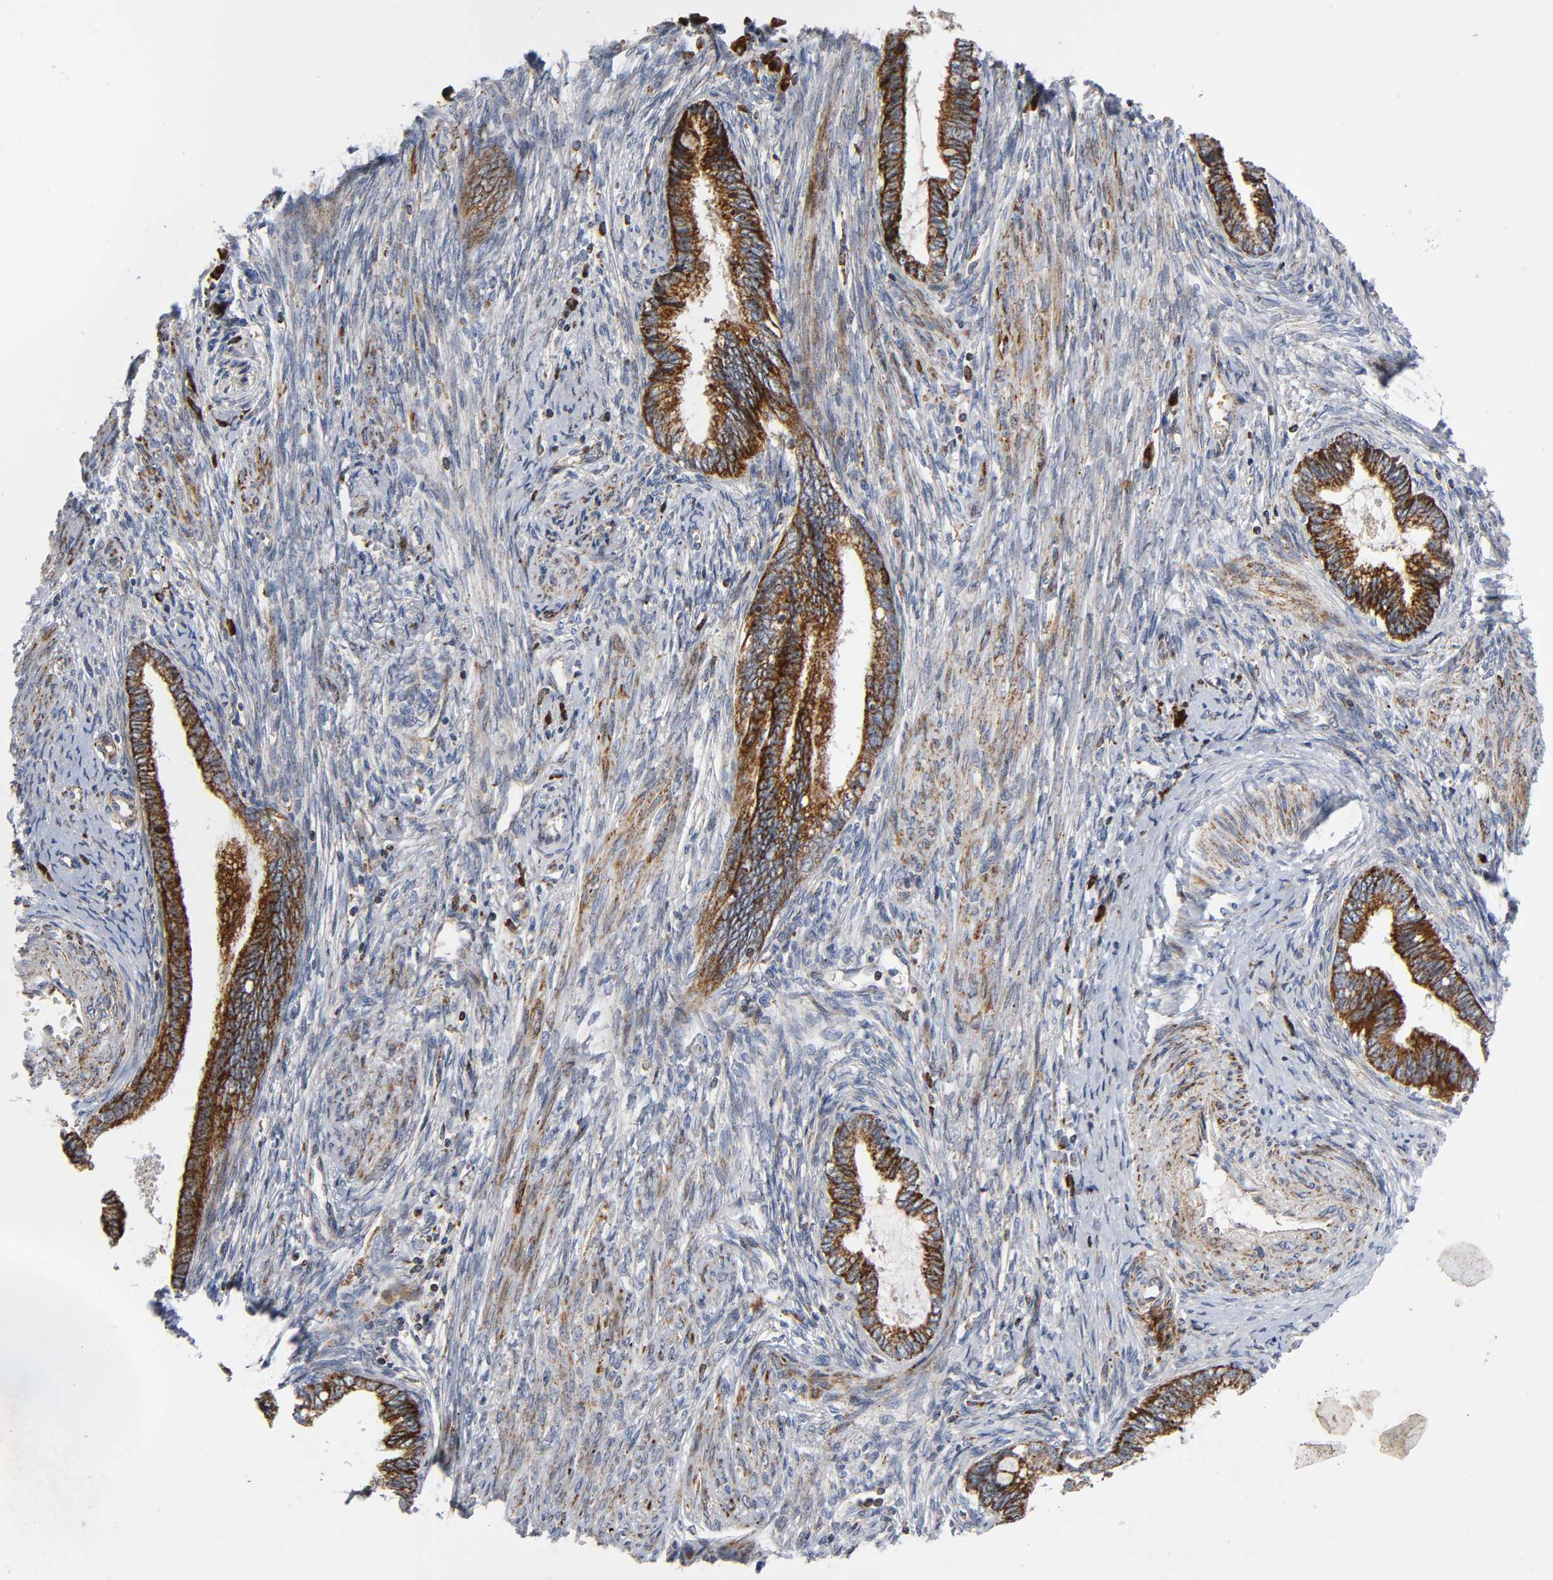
{"staining": {"intensity": "strong", "quantity": ">75%", "location": "cytoplasmic/membranous"}, "tissue": "cervical cancer", "cell_type": "Tumor cells", "image_type": "cancer", "snomed": [{"axis": "morphology", "description": "Adenocarcinoma, NOS"}, {"axis": "topography", "description": "Cervix"}], "caption": "This is a photomicrograph of immunohistochemistry staining of cervical cancer, which shows strong expression in the cytoplasmic/membranous of tumor cells.", "gene": "MAP3K1", "patient": {"sex": "female", "age": 44}}